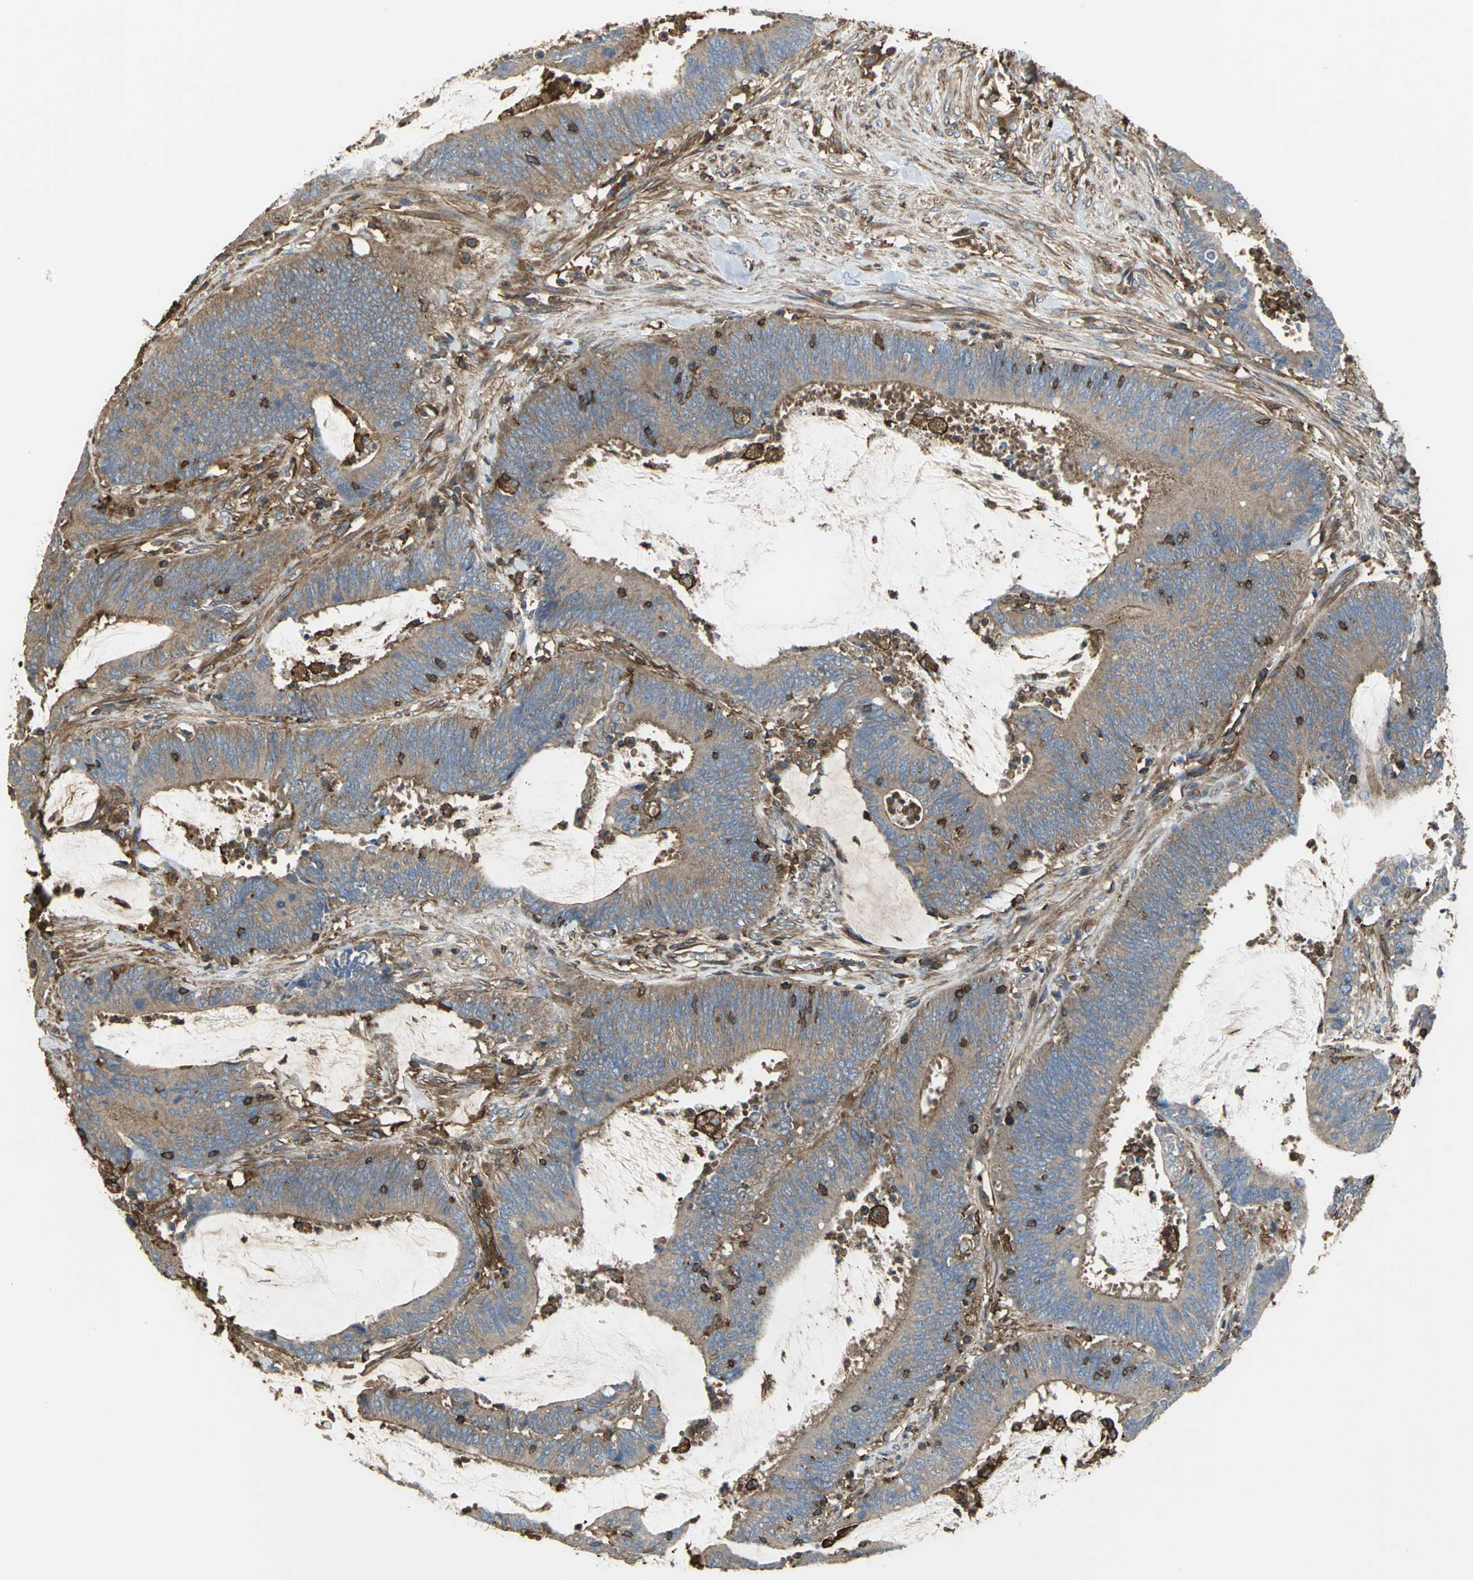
{"staining": {"intensity": "moderate", "quantity": ">75%", "location": "cytoplasmic/membranous"}, "tissue": "colorectal cancer", "cell_type": "Tumor cells", "image_type": "cancer", "snomed": [{"axis": "morphology", "description": "Adenocarcinoma, NOS"}, {"axis": "topography", "description": "Rectum"}], "caption": "Human colorectal cancer (adenocarcinoma) stained with a protein marker exhibits moderate staining in tumor cells.", "gene": "TLN1", "patient": {"sex": "female", "age": 66}}